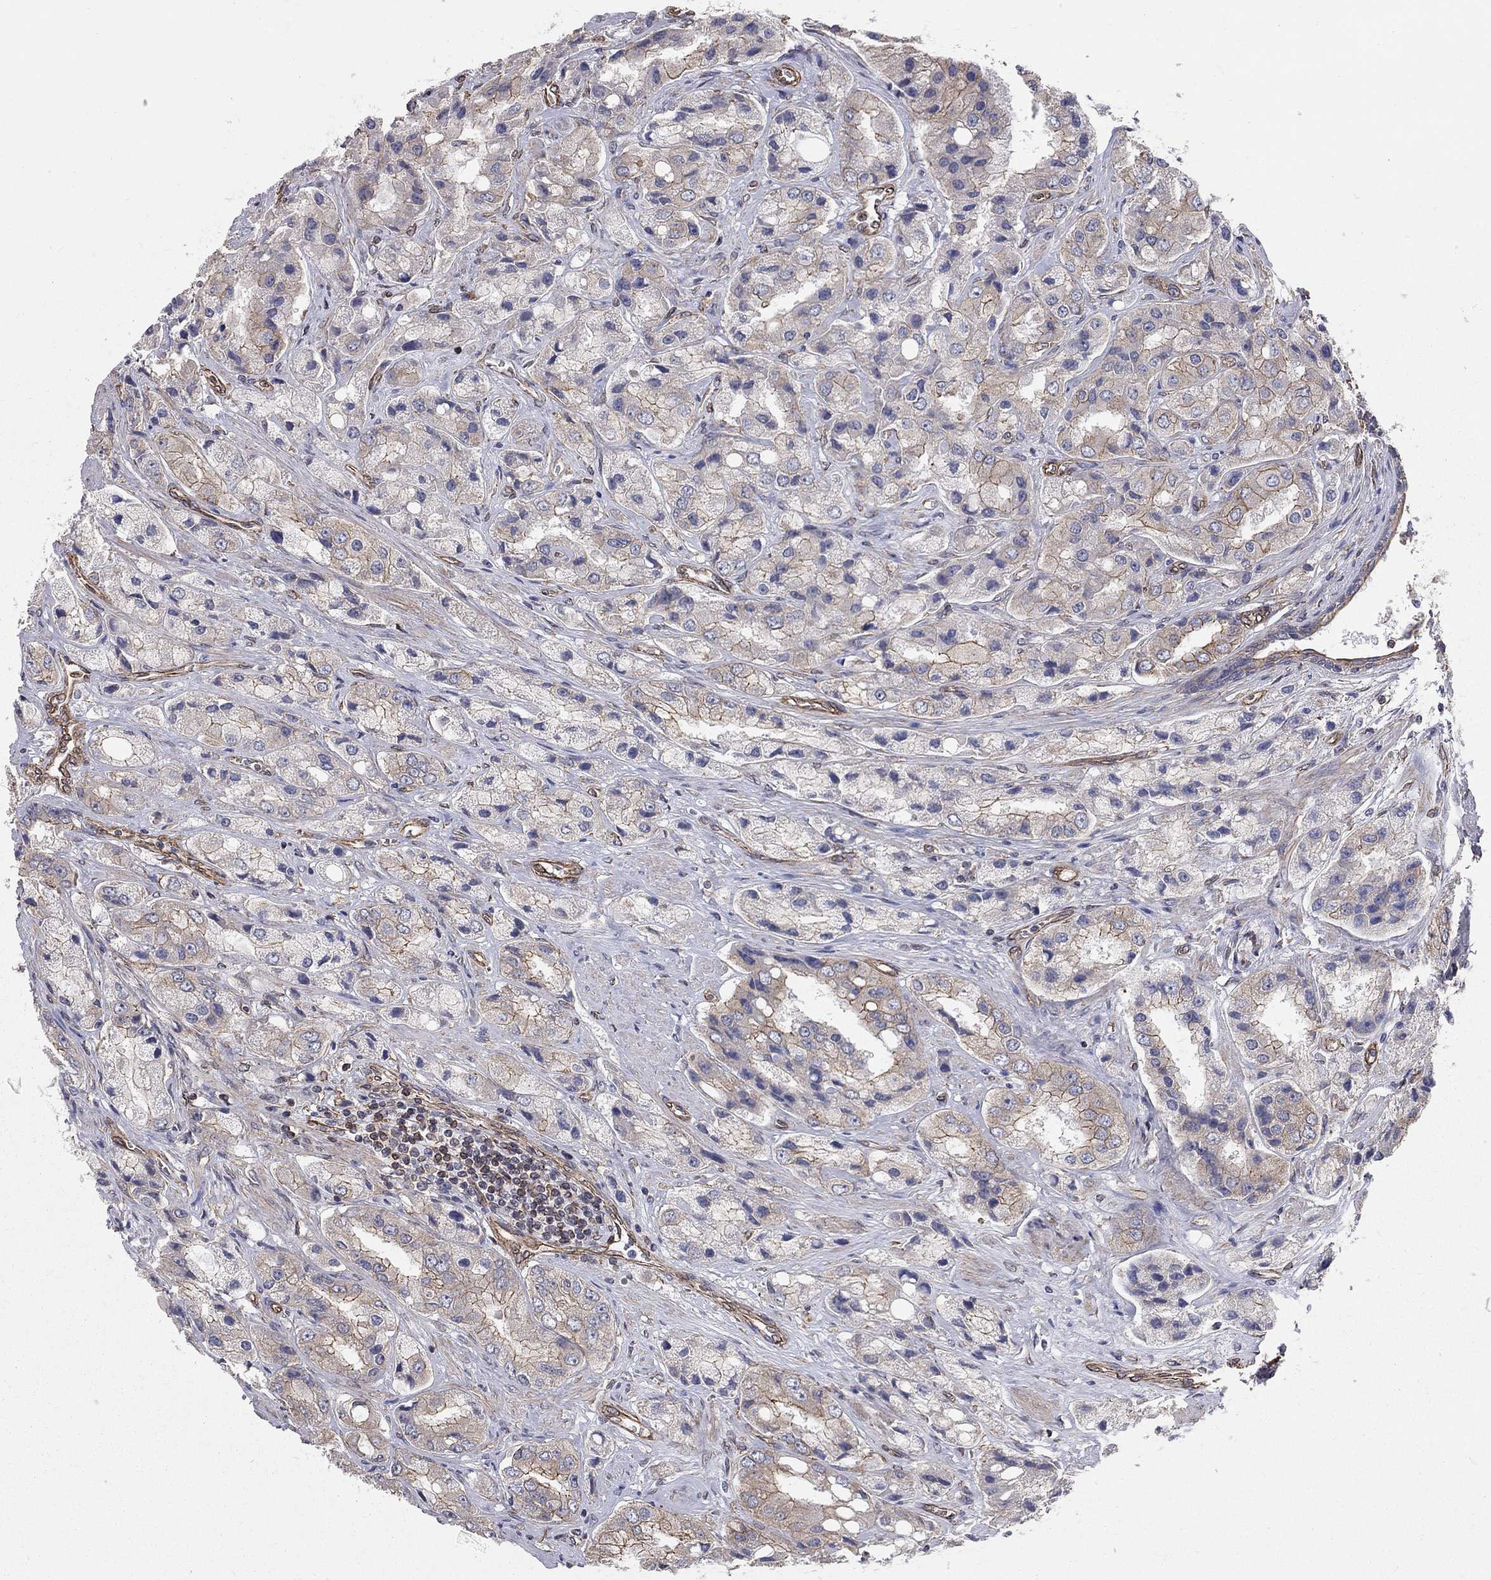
{"staining": {"intensity": "strong", "quantity": "<25%", "location": "cytoplasmic/membranous"}, "tissue": "prostate cancer", "cell_type": "Tumor cells", "image_type": "cancer", "snomed": [{"axis": "morphology", "description": "Adenocarcinoma, Low grade"}, {"axis": "topography", "description": "Prostate"}], "caption": "Prostate cancer was stained to show a protein in brown. There is medium levels of strong cytoplasmic/membranous positivity in approximately <25% of tumor cells.", "gene": "BICDL2", "patient": {"sex": "male", "age": 69}}